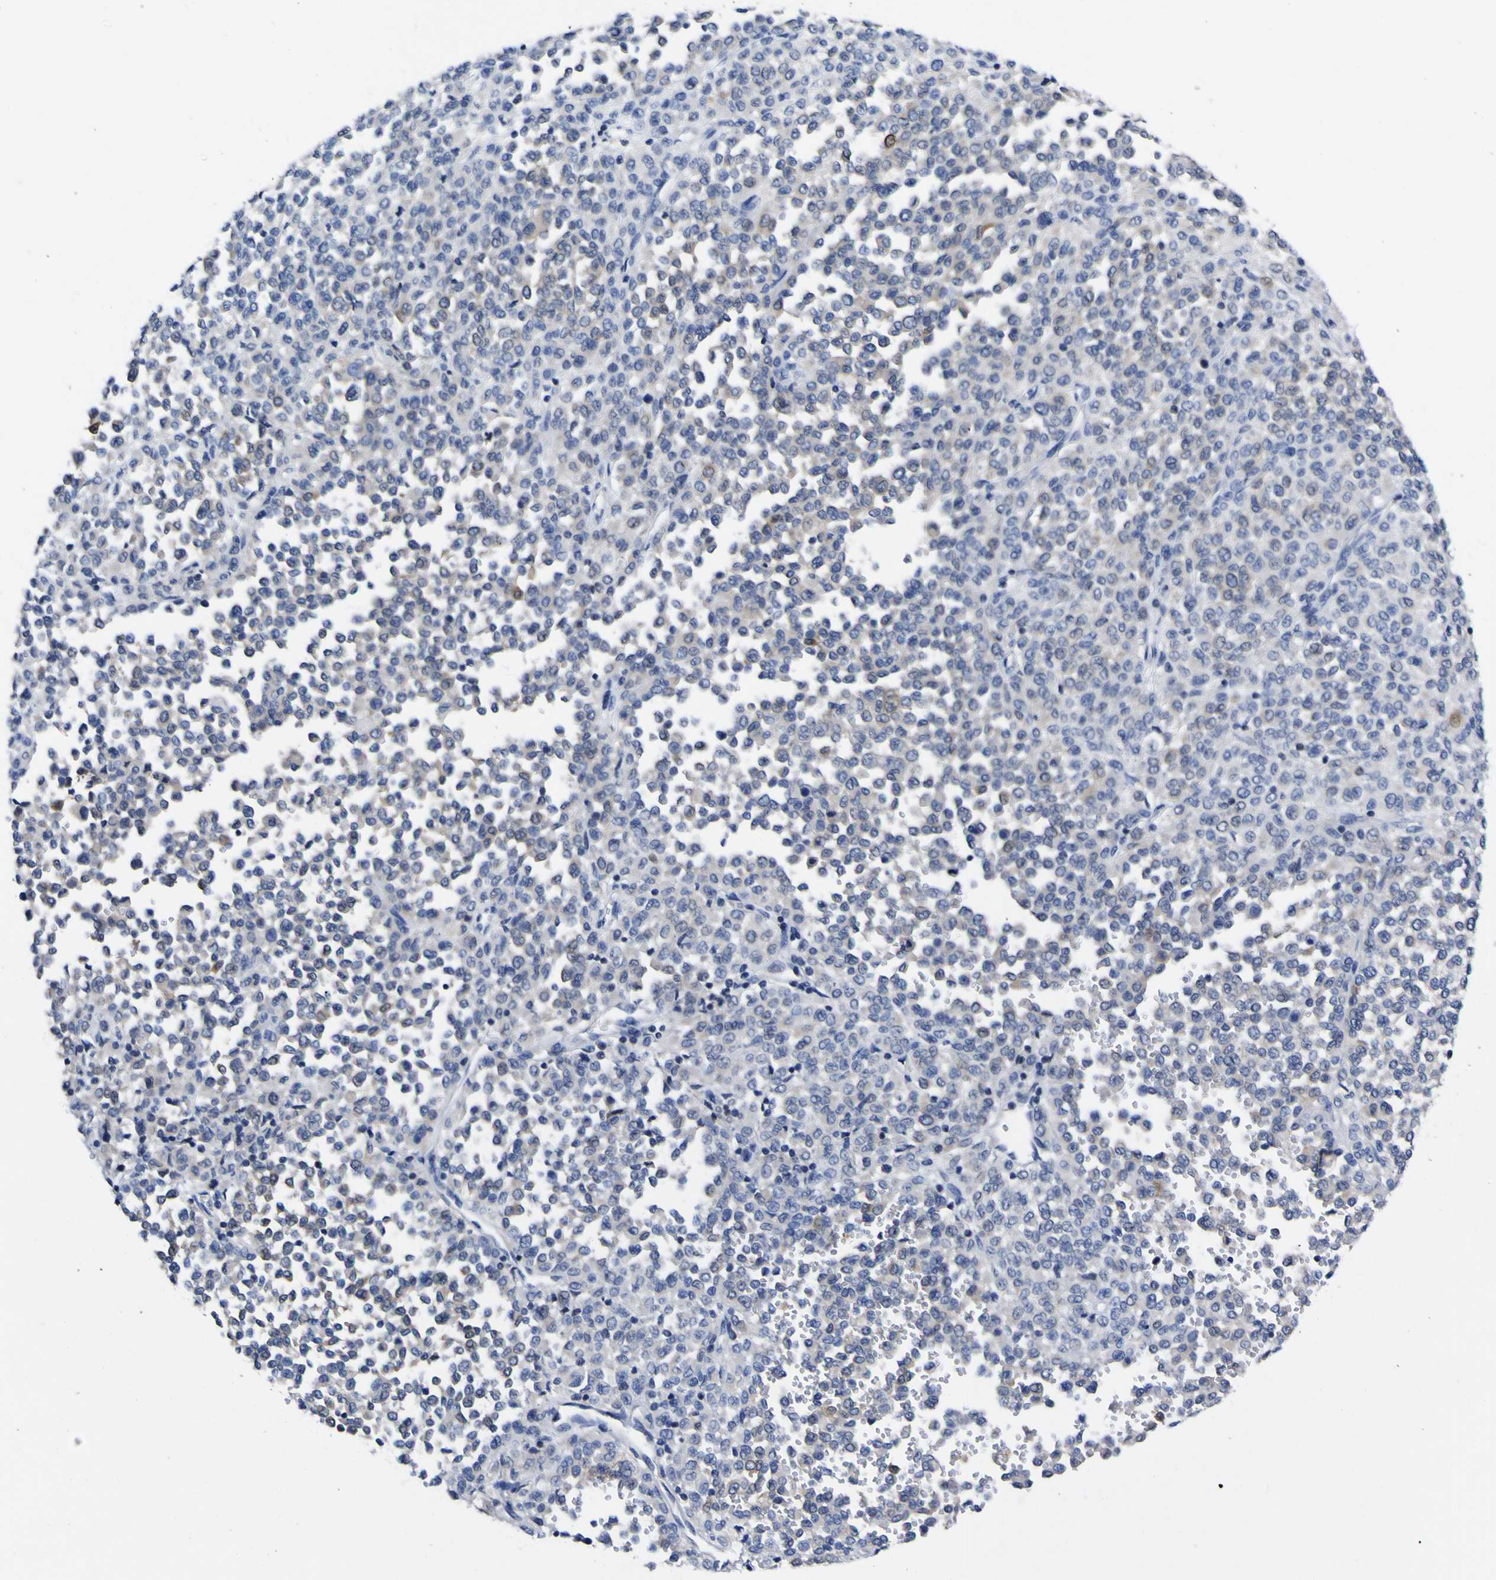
{"staining": {"intensity": "moderate", "quantity": "<25%", "location": "cytoplasmic/membranous"}, "tissue": "melanoma", "cell_type": "Tumor cells", "image_type": "cancer", "snomed": [{"axis": "morphology", "description": "Malignant melanoma, Metastatic site"}, {"axis": "topography", "description": "Pancreas"}], "caption": "Immunohistochemical staining of human melanoma reveals moderate cytoplasmic/membranous protein staining in about <25% of tumor cells.", "gene": "CASP6", "patient": {"sex": "female", "age": 30}}